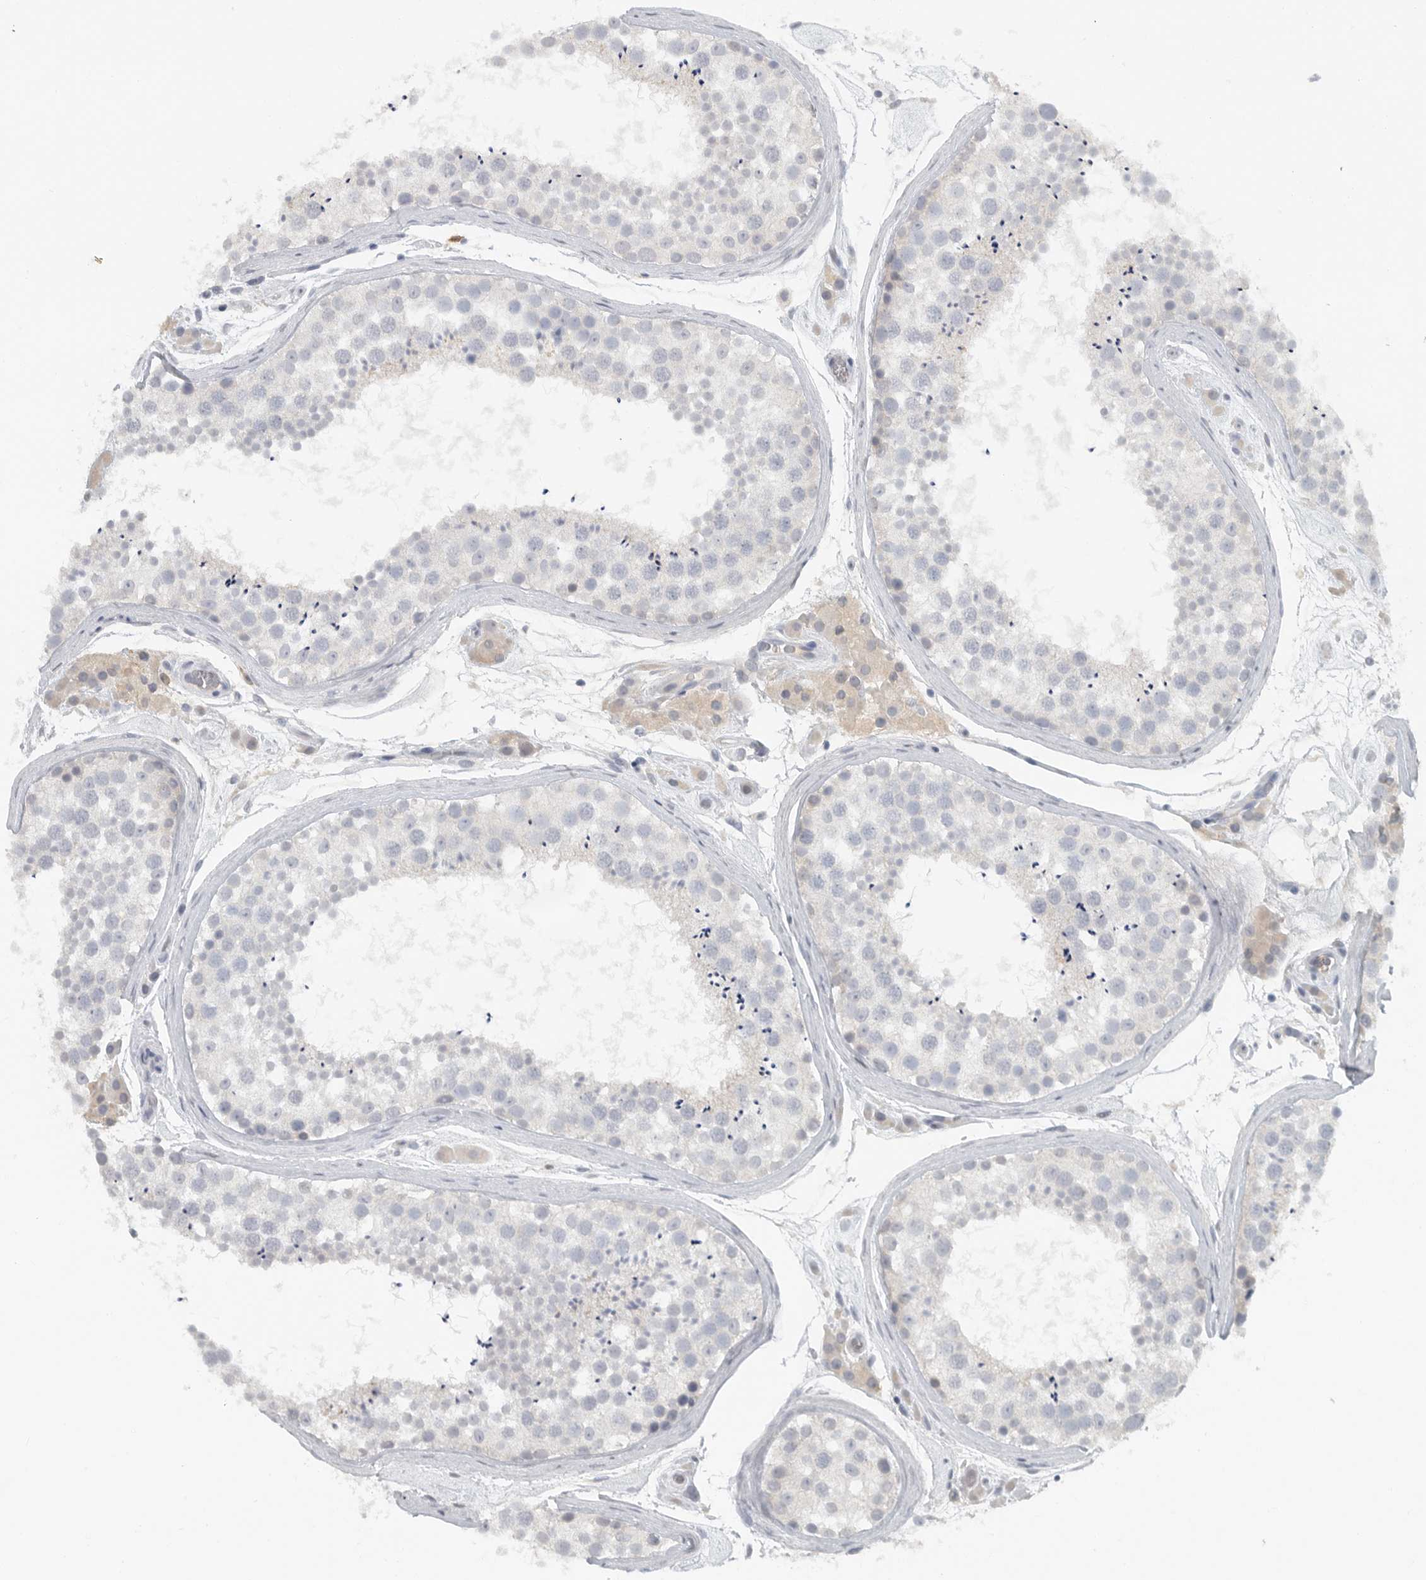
{"staining": {"intensity": "negative", "quantity": "none", "location": "none"}, "tissue": "testis", "cell_type": "Cells in seminiferous ducts", "image_type": "normal", "snomed": [{"axis": "morphology", "description": "Normal tissue, NOS"}, {"axis": "topography", "description": "Testis"}], "caption": "The micrograph displays no significant staining in cells in seminiferous ducts of testis.", "gene": "PAM", "patient": {"sex": "male", "age": 46}}